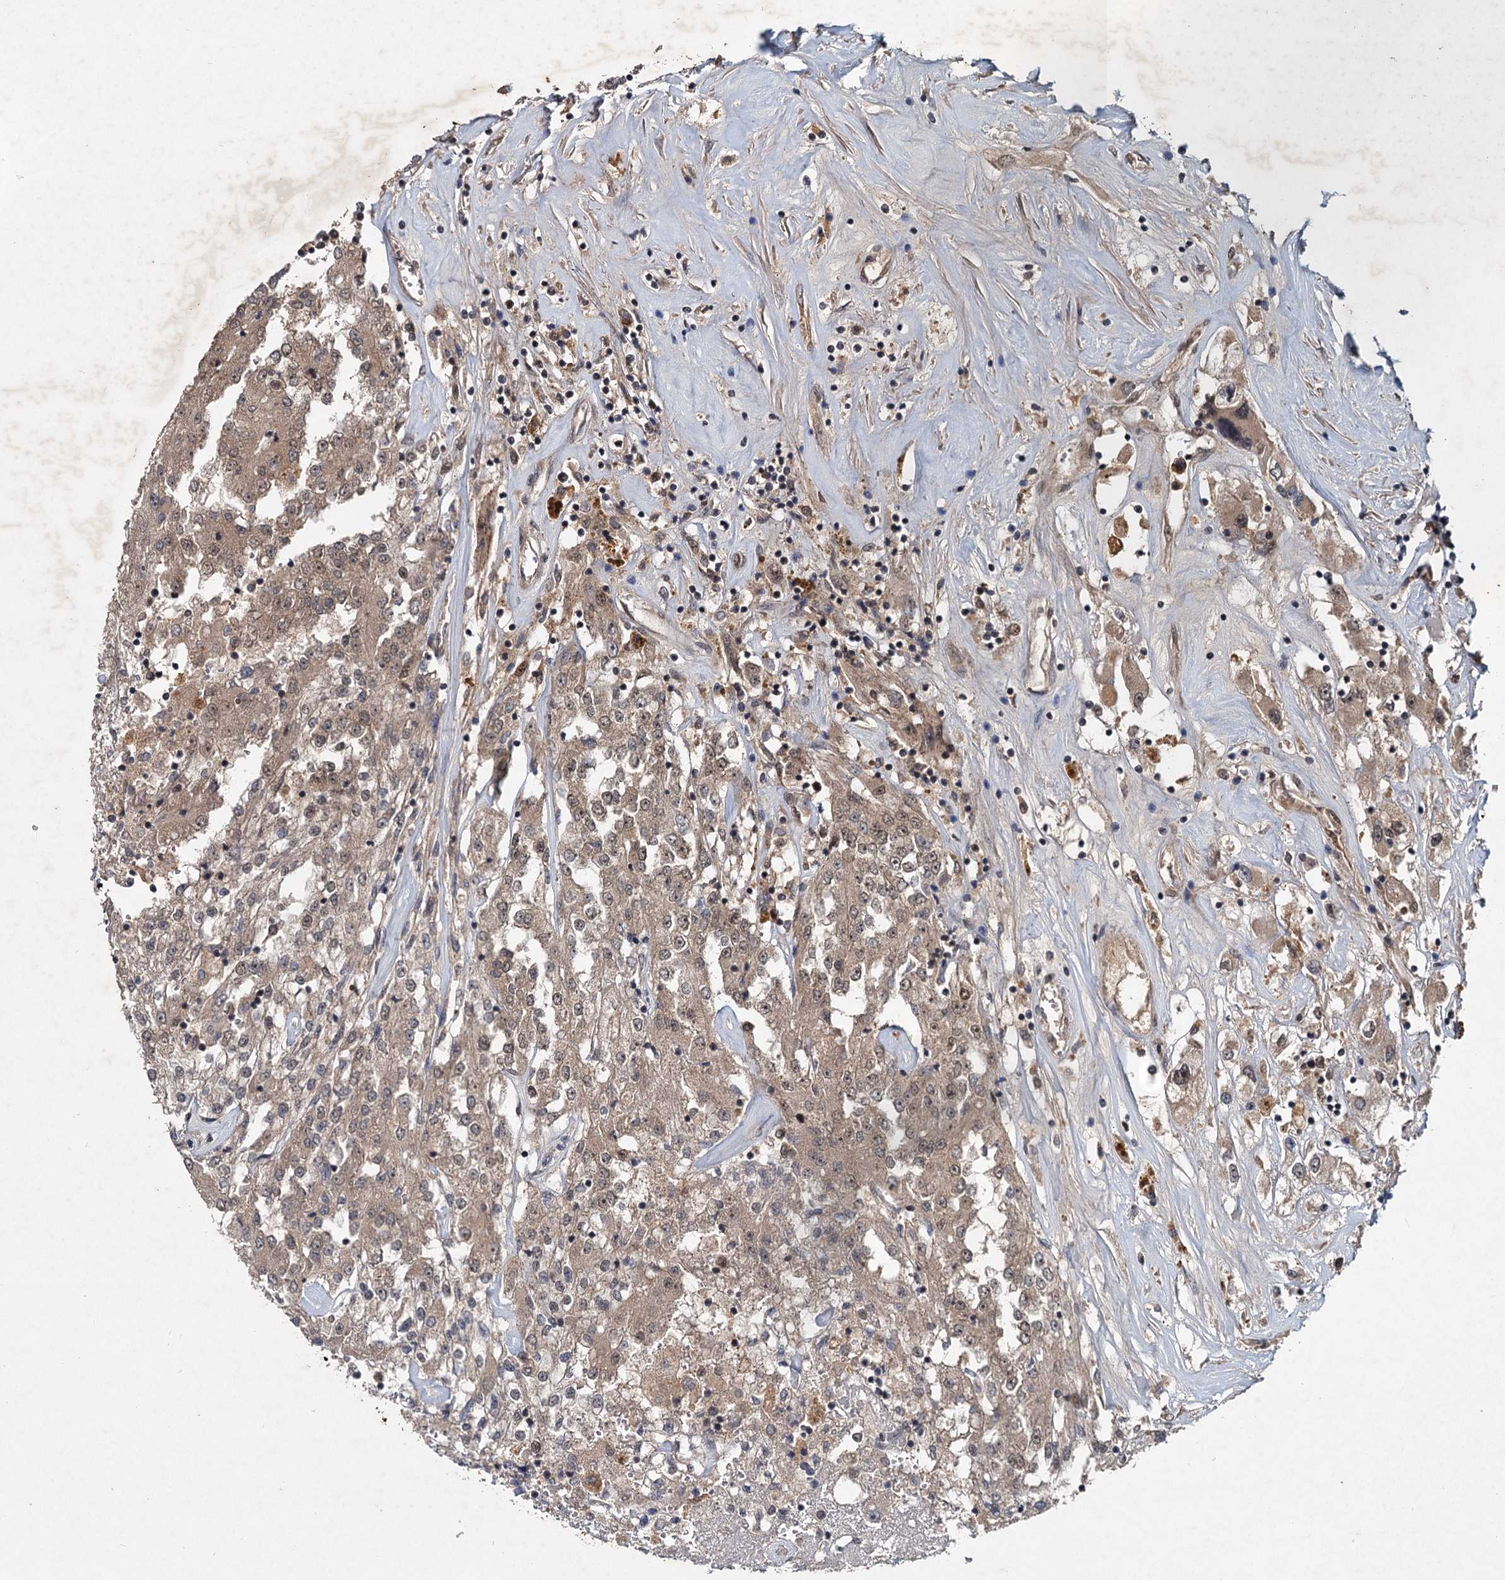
{"staining": {"intensity": "weak", "quantity": "25%-75%", "location": "cytoplasmic/membranous,nuclear"}, "tissue": "renal cancer", "cell_type": "Tumor cells", "image_type": "cancer", "snomed": [{"axis": "morphology", "description": "Adenocarcinoma, NOS"}, {"axis": "topography", "description": "Kidney"}], "caption": "Weak cytoplasmic/membranous and nuclear protein staining is present in approximately 25%-75% of tumor cells in renal cancer. (Brightfield microscopy of DAB IHC at high magnification).", "gene": "RITA1", "patient": {"sex": "female", "age": 52}}